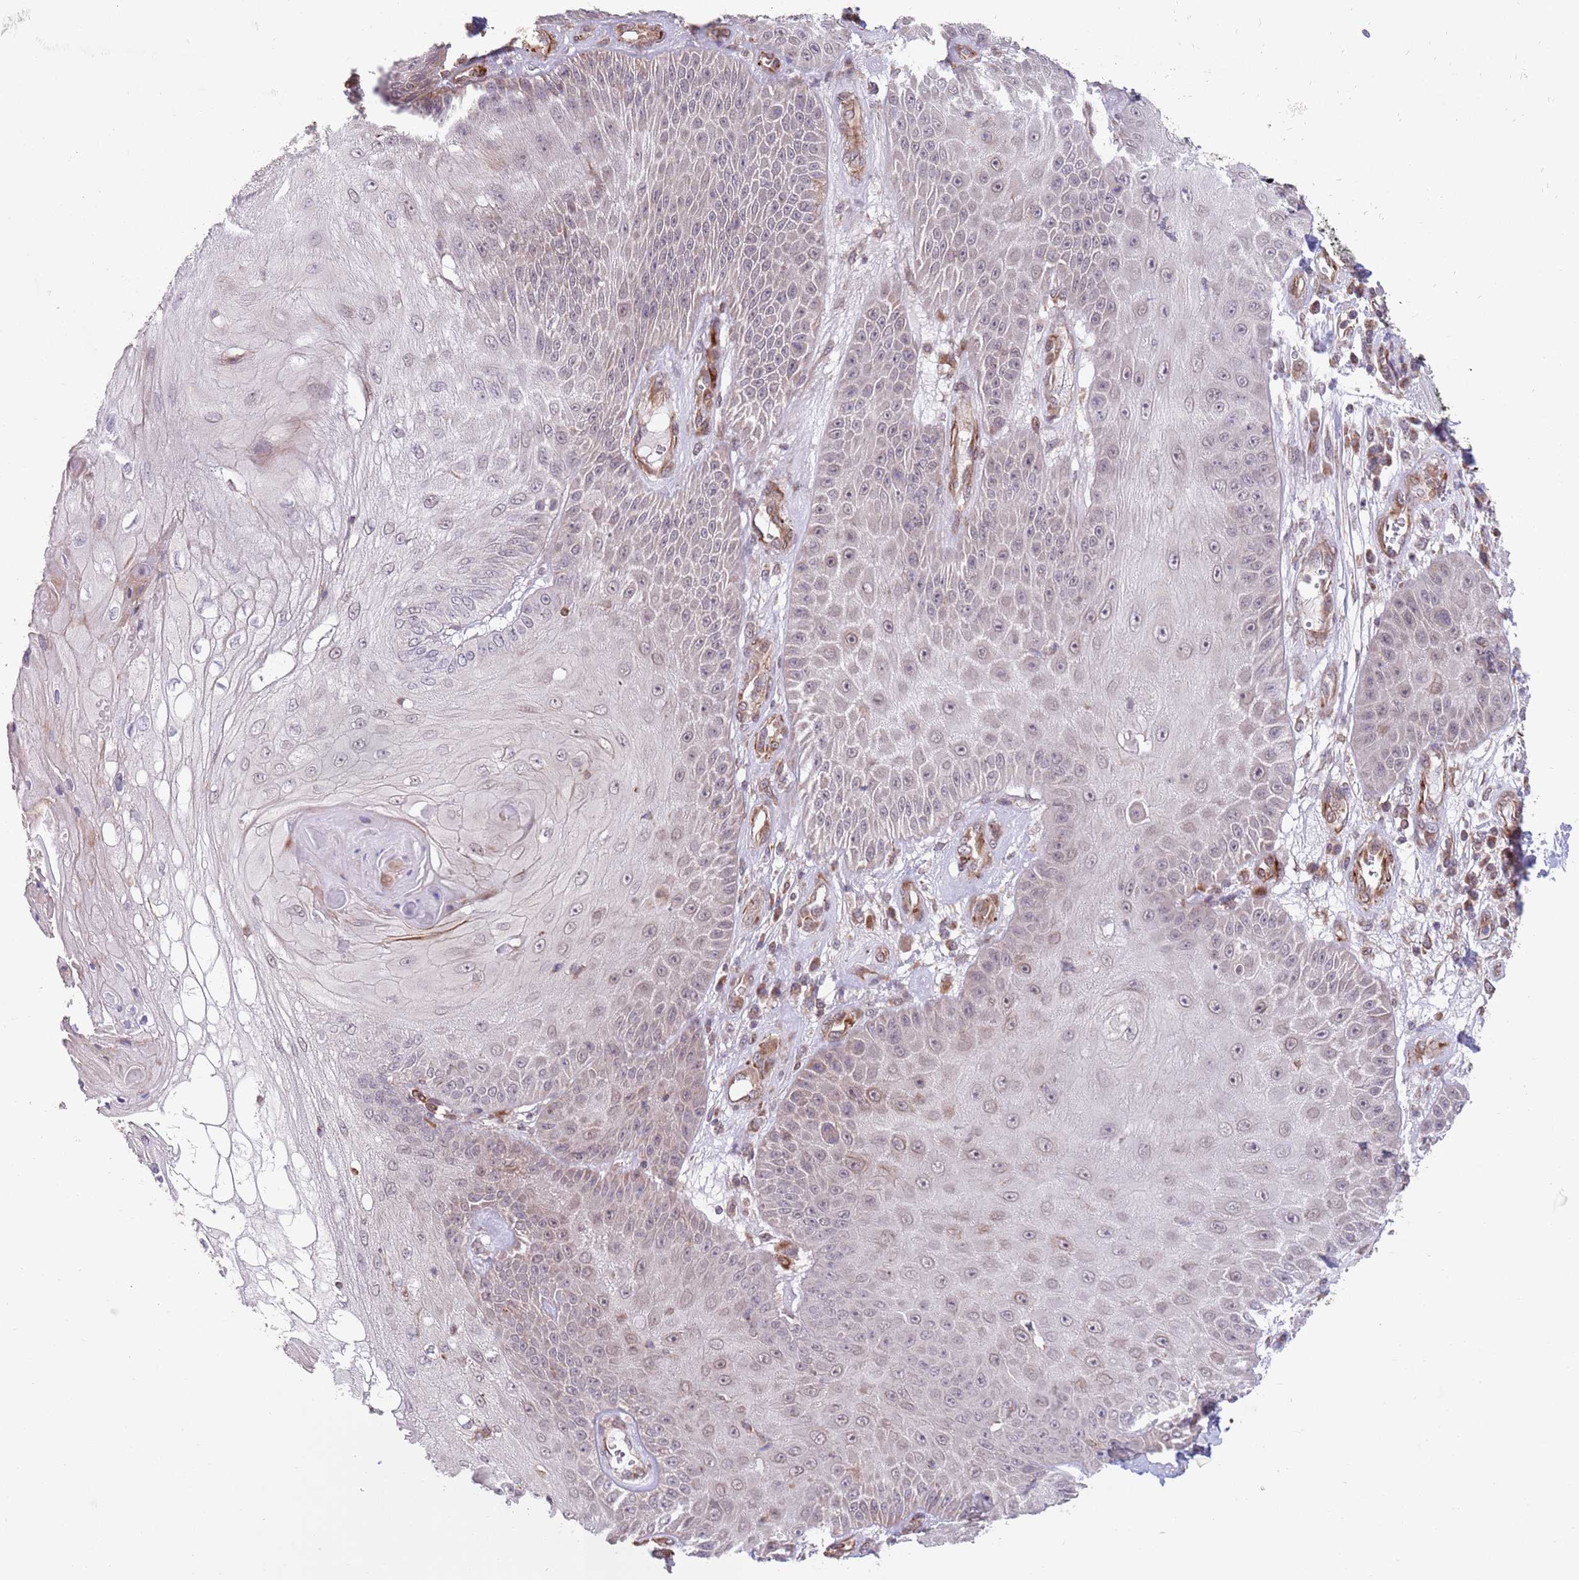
{"staining": {"intensity": "weak", "quantity": "25%-75%", "location": "nuclear"}, "tissue": "skin cancer", "cell_type": "Tumor cells", "image_type": "cancer", "snomed": [{"axis": "morphology", "description": "Squamous cell carcinoma, NOS"}, {"axis": "topography", "description": "Skin"}], "caption": "A micrograph of human skin squamous cell carcinoma stained for a protein displays weak nuclear brown staining in tumor cells.", "gene": "CHD9", "patient": {"sex": "male", "age": 70}}